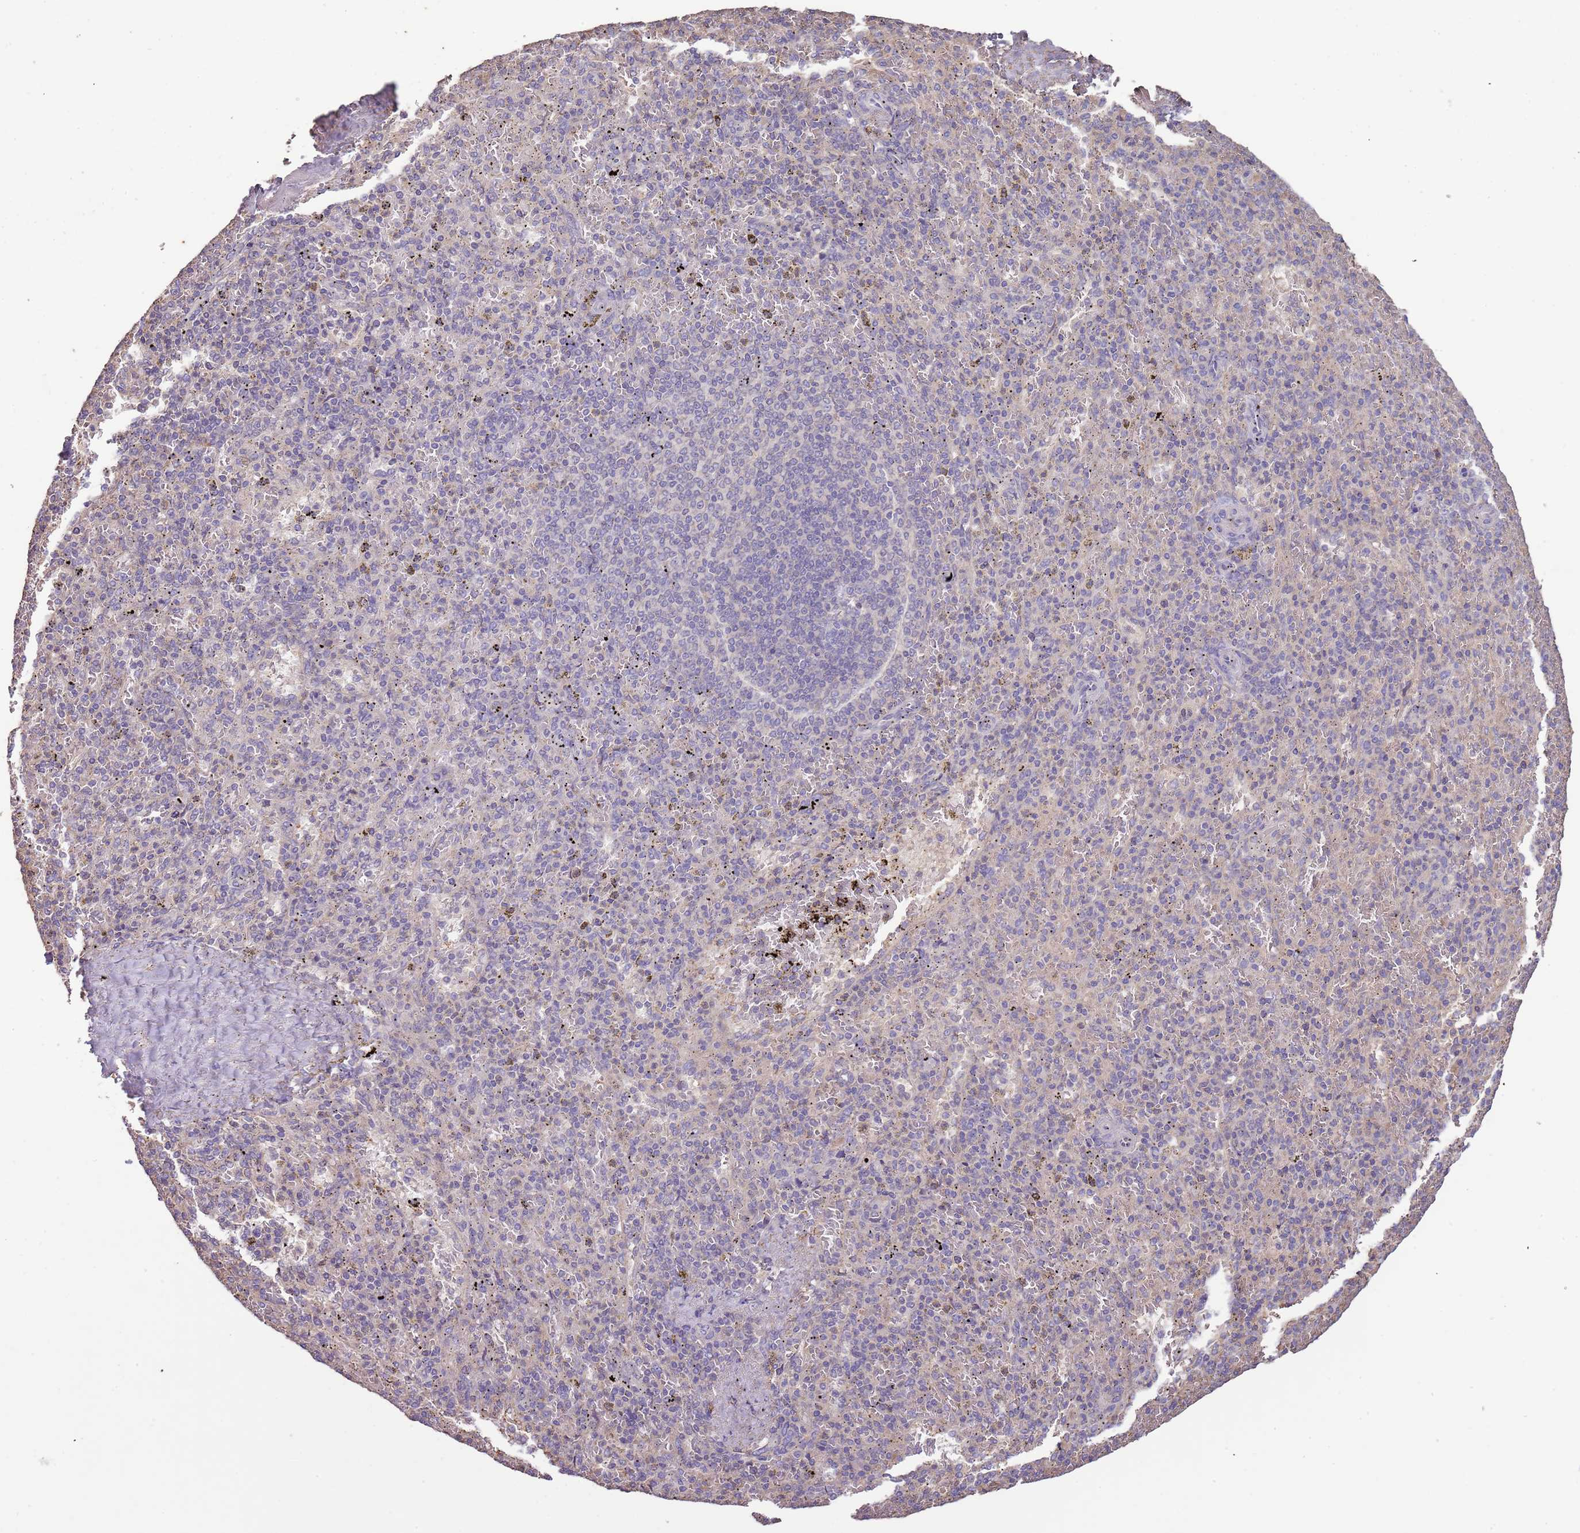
{"staining": {"intensity": "negative", "quantity": "none", "location": "none"}, "tissue": "spleen", "cell_type": "Cells in red pulp", "image_type": "normal", "snomed": [{"axis": "morphology", "description": "Normal tissue, NOS"}, {"axis": "topography", "description": "Spleen"}], "caption": "DAB (3,3'-diaminobenzidine) immunohistochemical staining of benign spleen demonstrates no significant positivity in cells in red pulp.", "gene": "FECH", "patient": {"sex": "male", "age": 82}}